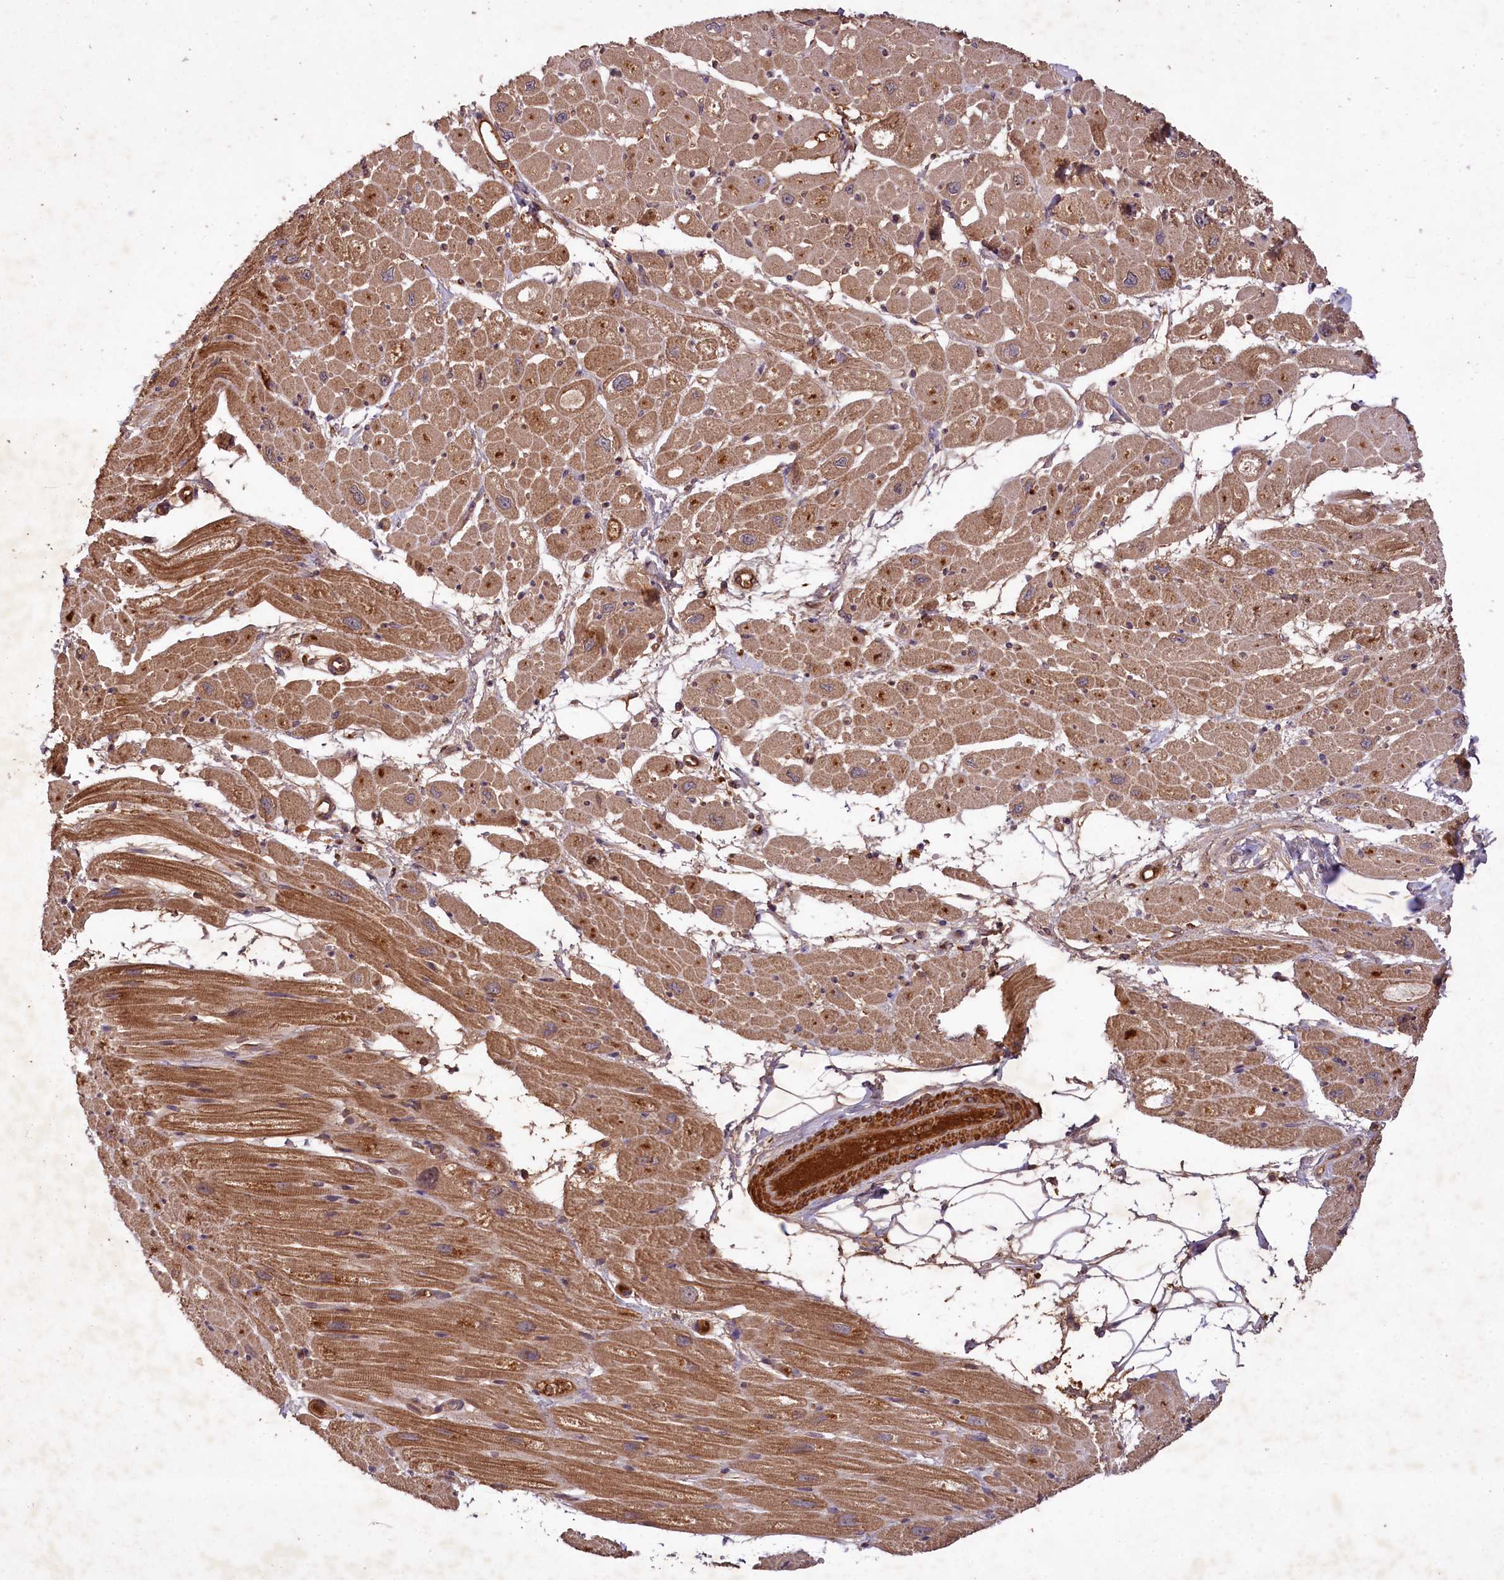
{"staining": {"intensity": "moderate", "quantity": ">75%", "location": "cytoplasmic/membranous"}, "tissue": "heart muscle", "cell_type": "Cardiomyocytes", "image_type": "normal", "snomed": [{"axis": "morphology", "description": "Normal tissue, NOS"}, {"axis": "topography", "description": "Heart"}], "caption": "Heart muscle stained with DAB (3,3'-diaminobenzidine) immunohistochemistry shows medium levels of moderate cytoplasmic/membranous staining in approximately >75% of cardiomyocytes. (DAB (3,3'-diaminobenzidine) IHC, brown staining for protein, blue staining for nuclei).", "gene": "MCF2L2", "patient": {"sex": "male", "age": 50}}